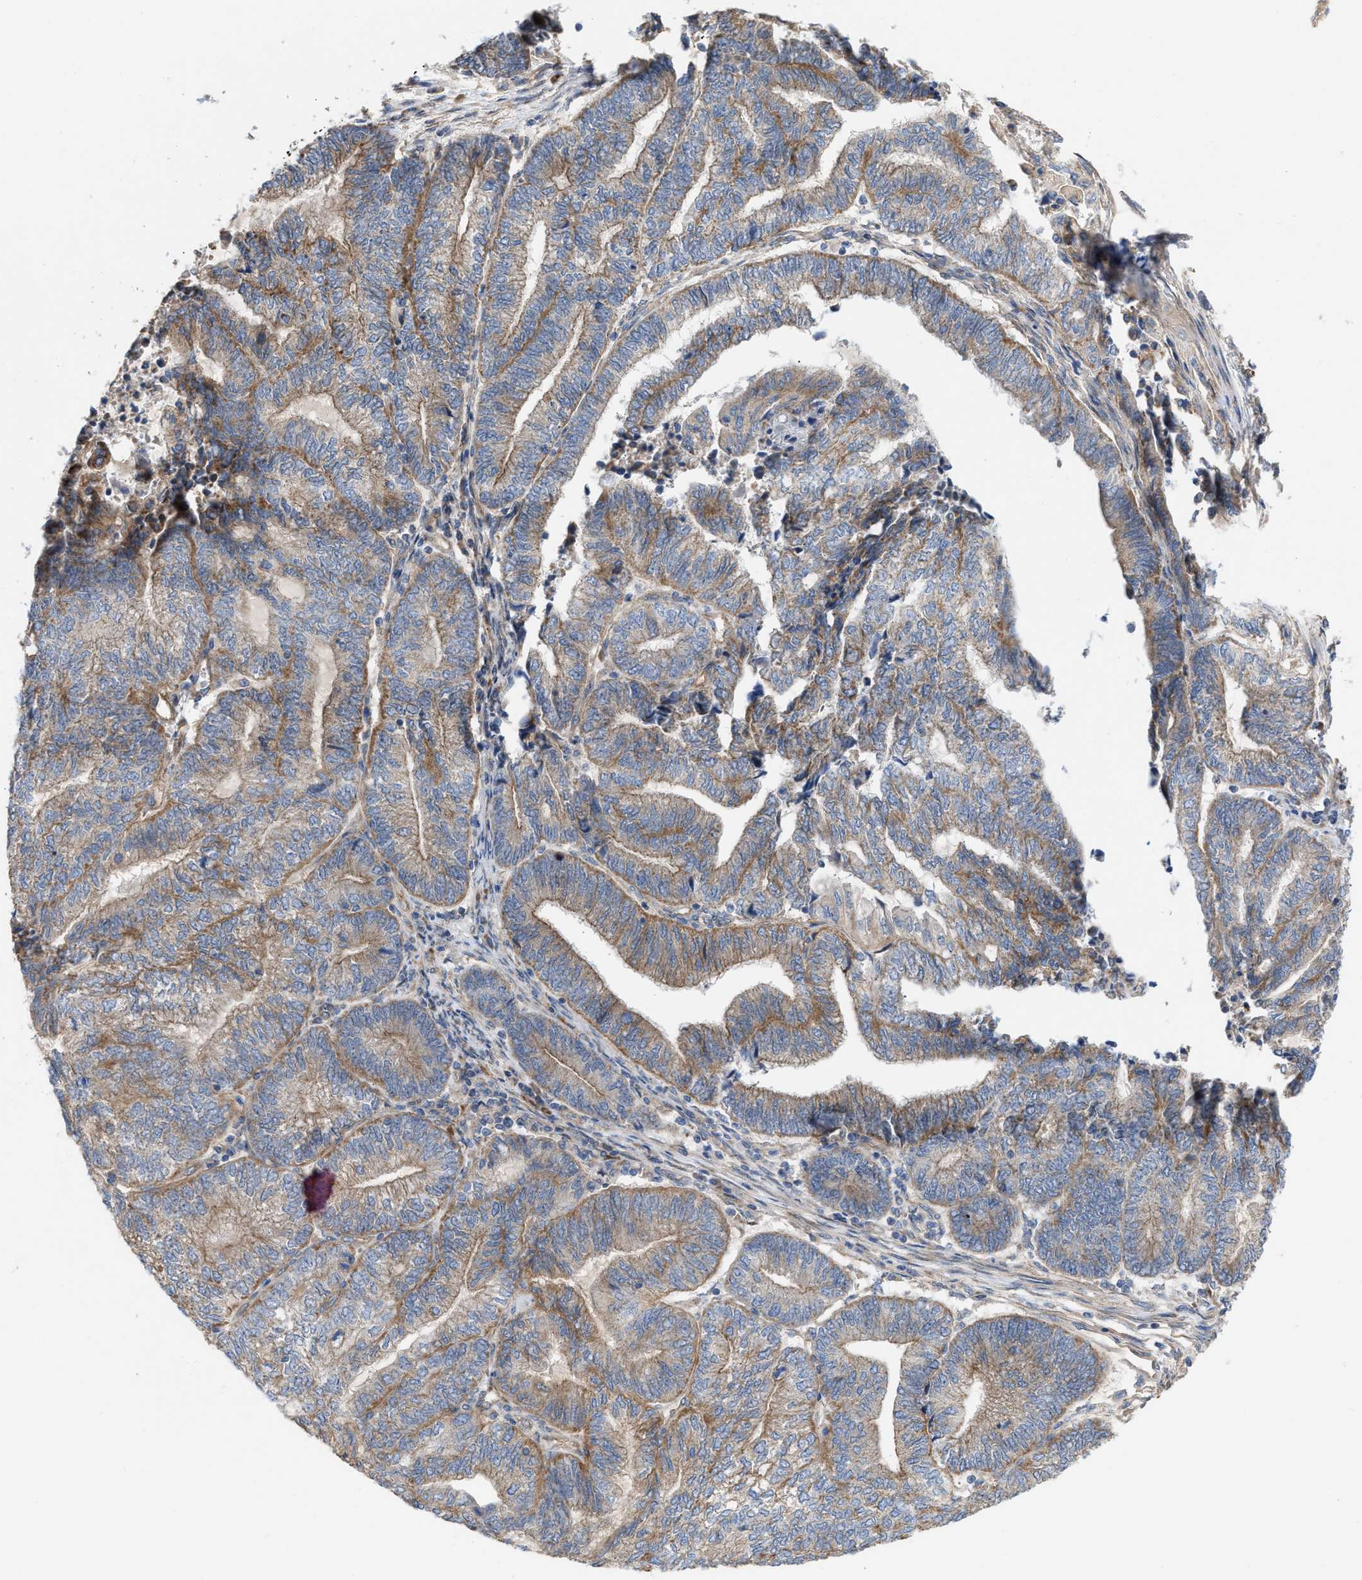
{"staining": {"intensity": "moderate", "quantity": ">75%", "location": "cytoplasmic/membranous"}, "tissue": "endometrial cancer", "cell_type": "Tumor cells", "image_type": "cancer", "snomed": [{"axis": "morphology", "description": "Adenocarcinoma, NOS"}, {"axis": "topography", "description": "Uterus"}, {"axis": "topography", "description": "Endometrium"}], "caption": "Human endometrial cancer (adenocarcinoma) stained for a protein (brown) reveals moderate cytoplasmic/membranous positive expression in about >75% of tumor cells.", "gene": "OXSM", "patient": {"sex": "female", "age": 70}}